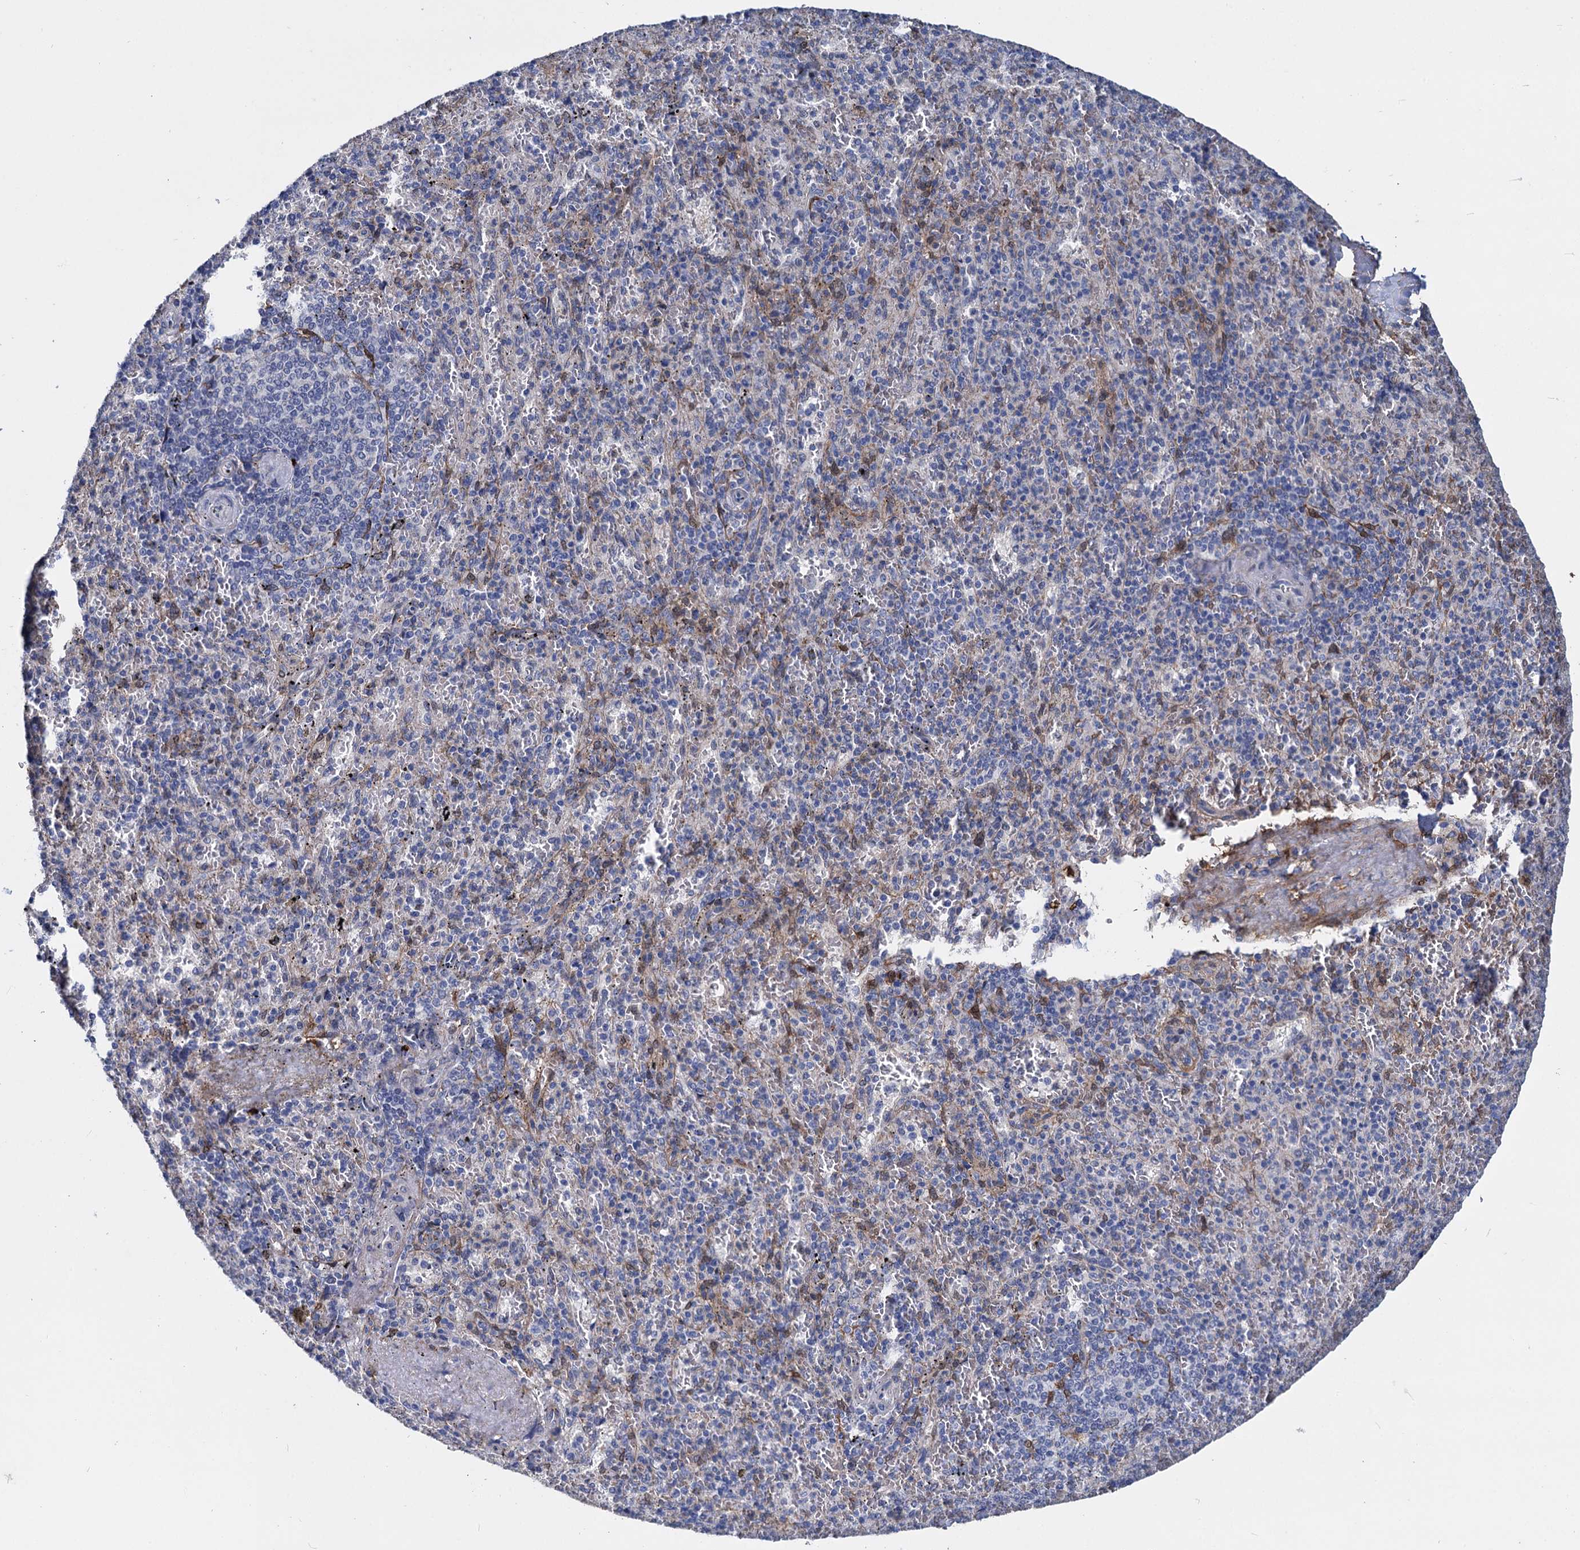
{"staining": {"intensity": "negative", "quantity": "none", "location": "none"}, "tissue": "spleen", "cell_type": "Cells in red pulp", "image_type": "normal", "snomed": [{"axis": "morphology", "description": "Normal tissue, NOS"}, {"axis": "topography", "description": "Spleen"}], "caption": "A high-resolution photomicrograph shows IHC staining of normal spleen, which reveals no significant positivity in cells in red pulp.", "gene": "GSTM3", "patient": {"sex": "male", "age": 82}}